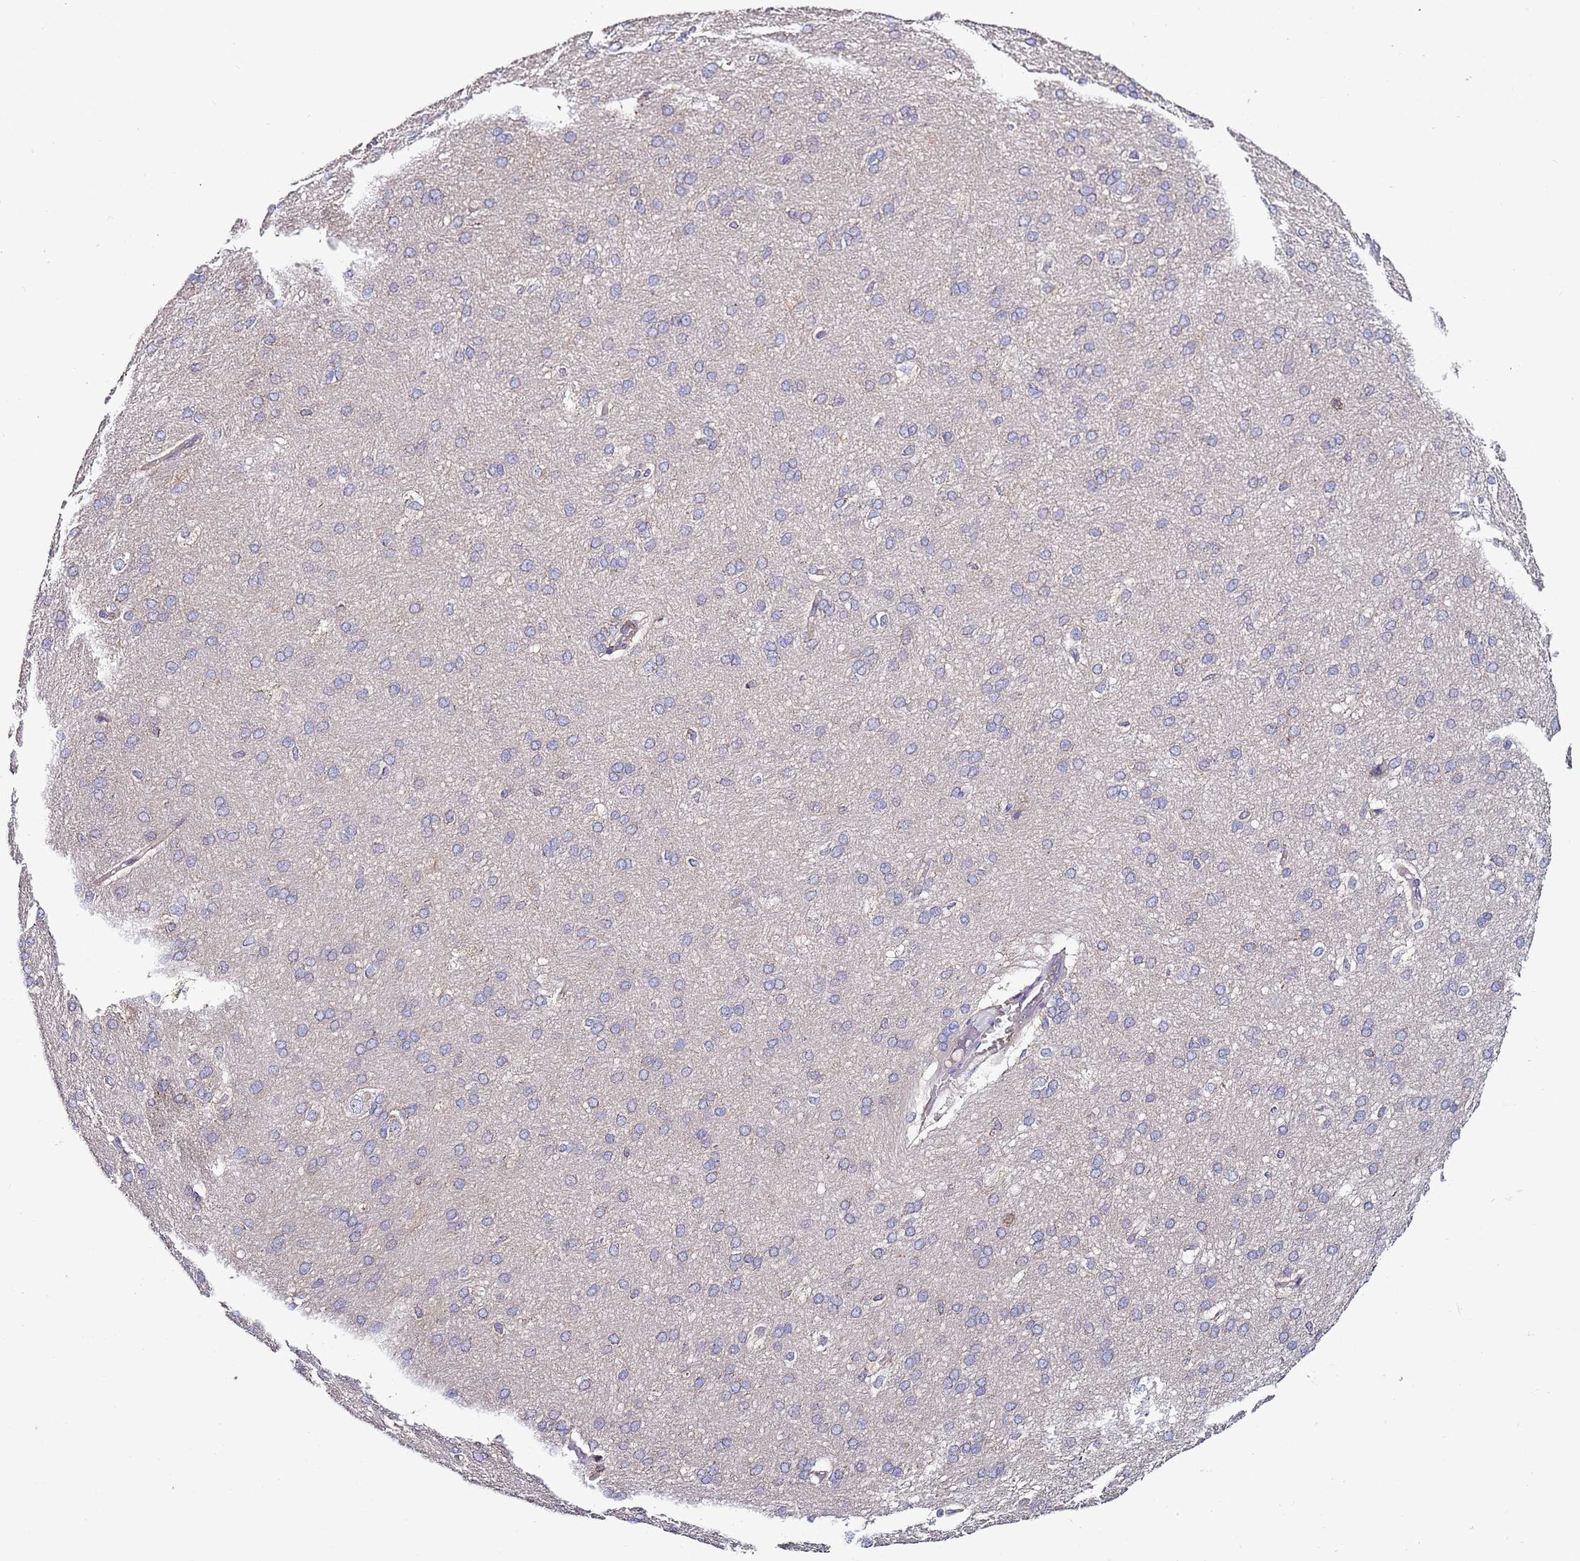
{"staining": {"intensity": "negative", "quantity": "none", "location": "none"}, "tissue": "cerebral cortex", "cell_type": "Endothelial cells", "image_type": "normal", "snomed": [{"axis": "morphology", "description": "Normal tissue, NOS"}, {"axis": "topography", "description": "Cerebral cortex"}], "caption": "Immunohistochemistry (IHC) image of normal human cerebral cortex stained for a protein (brown), which displays no positivity in endothelial cells.", "gene": "IGIP", "patient": {"sex": "male", "age": 62}}